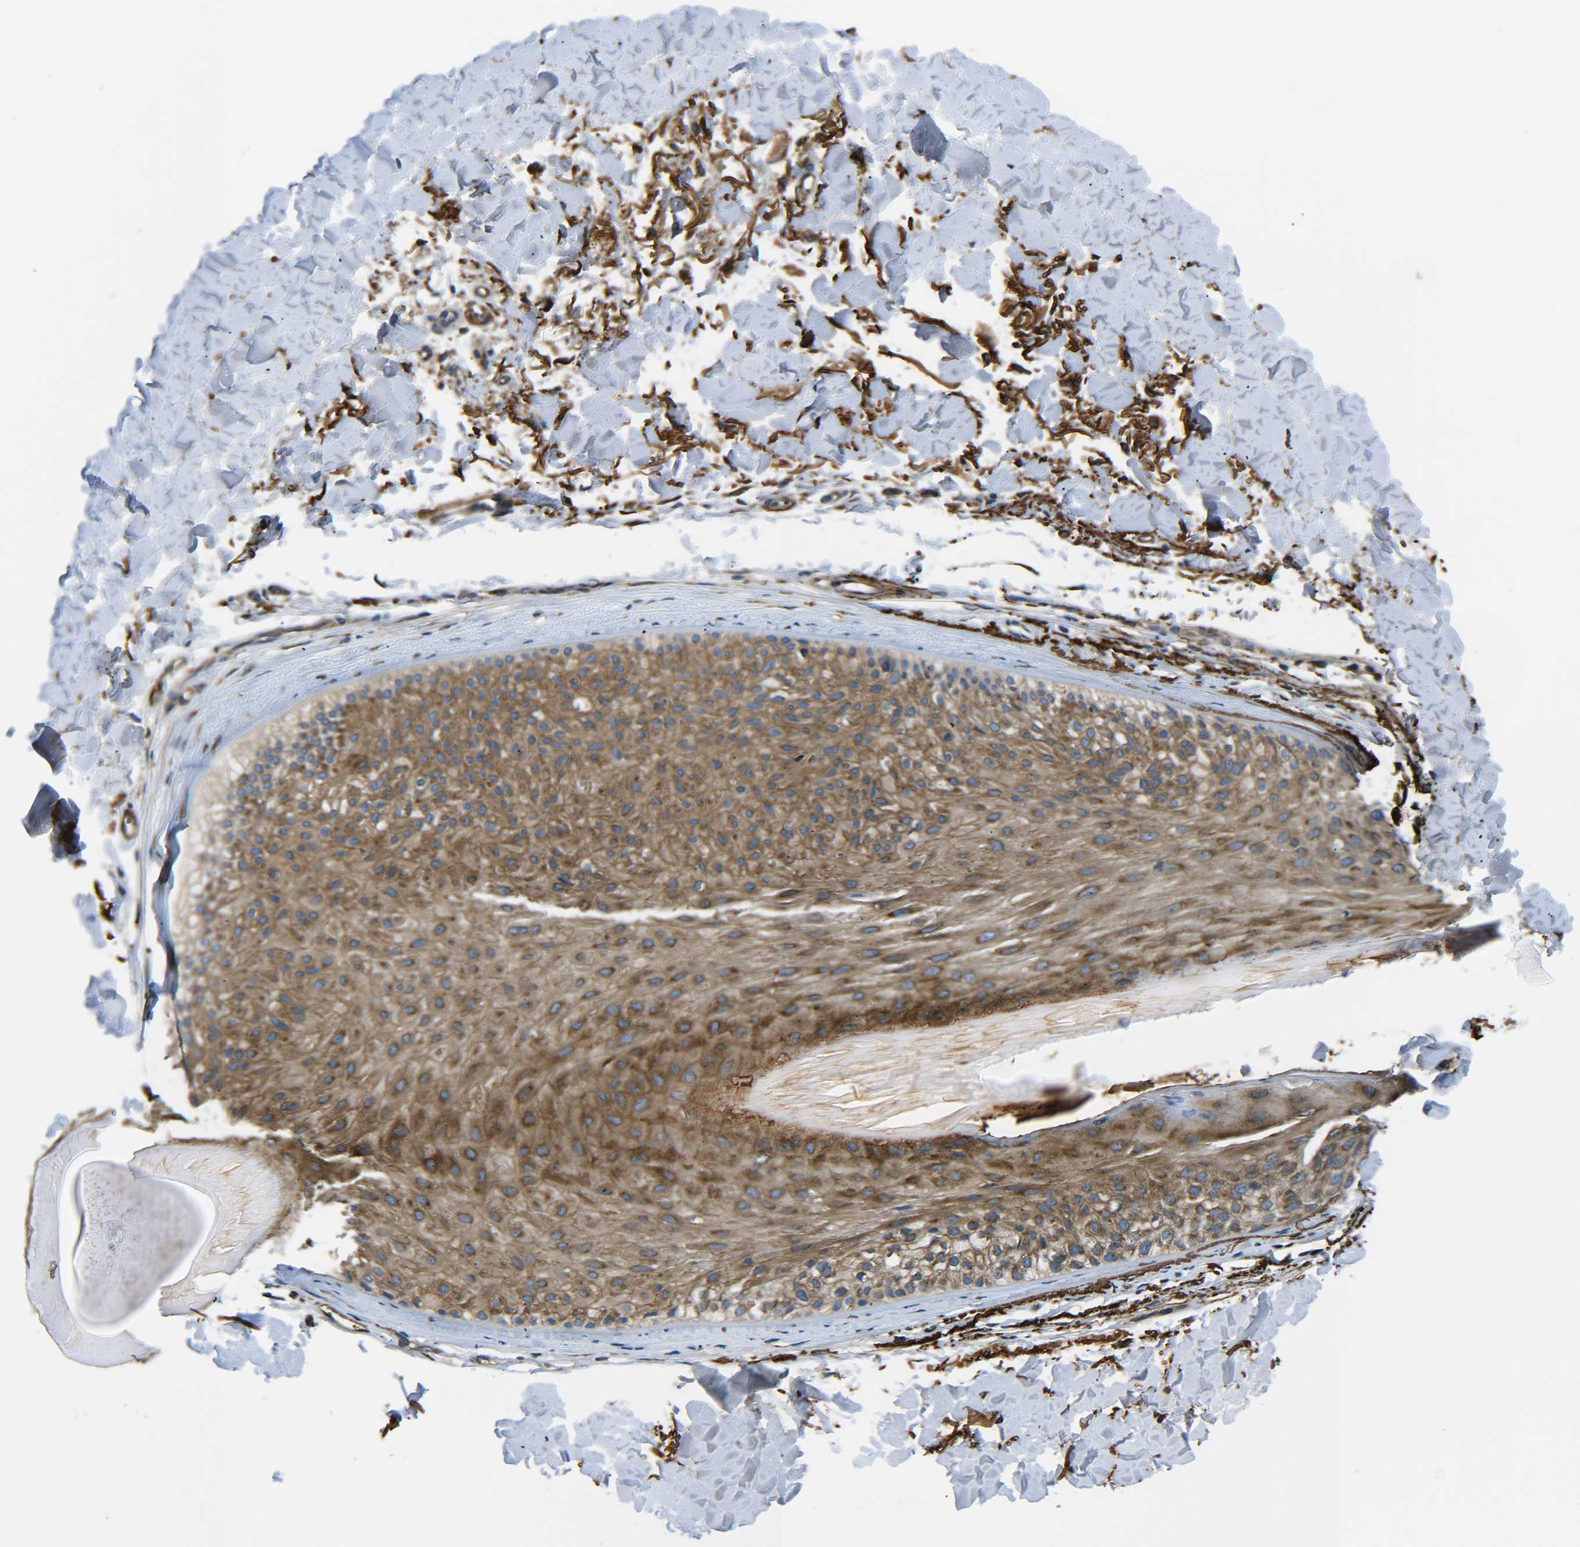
{"staining": {"intensity": "moderate", "quantity": "25%-75%", "location": "cytoplasmic/membranous"}, "tissue": "skin cancer", "cell_type": "Tumor cells", "image_type": "cancer", "snomed": [{"axis": "morphology", "description": "Normal tissue, NOS"}, {"axis": "morphology", "description": "Basal cell carcinoma"}, {"axis": "topography", "description": "Skin"}], "caption": "Immunohistochemistry micrograph of neoplastic tissue: human skin cancer (basal cell carcinoma) stained using immunohistochemistry displays medium levels of moderate protein expression localized specifically in the cytoplasmic/membranous of tumor cells, appearing as a cytoplasmic/membranous brown color.", "gene": "PREB", "patient": {"sex": "male", "age": 52}}